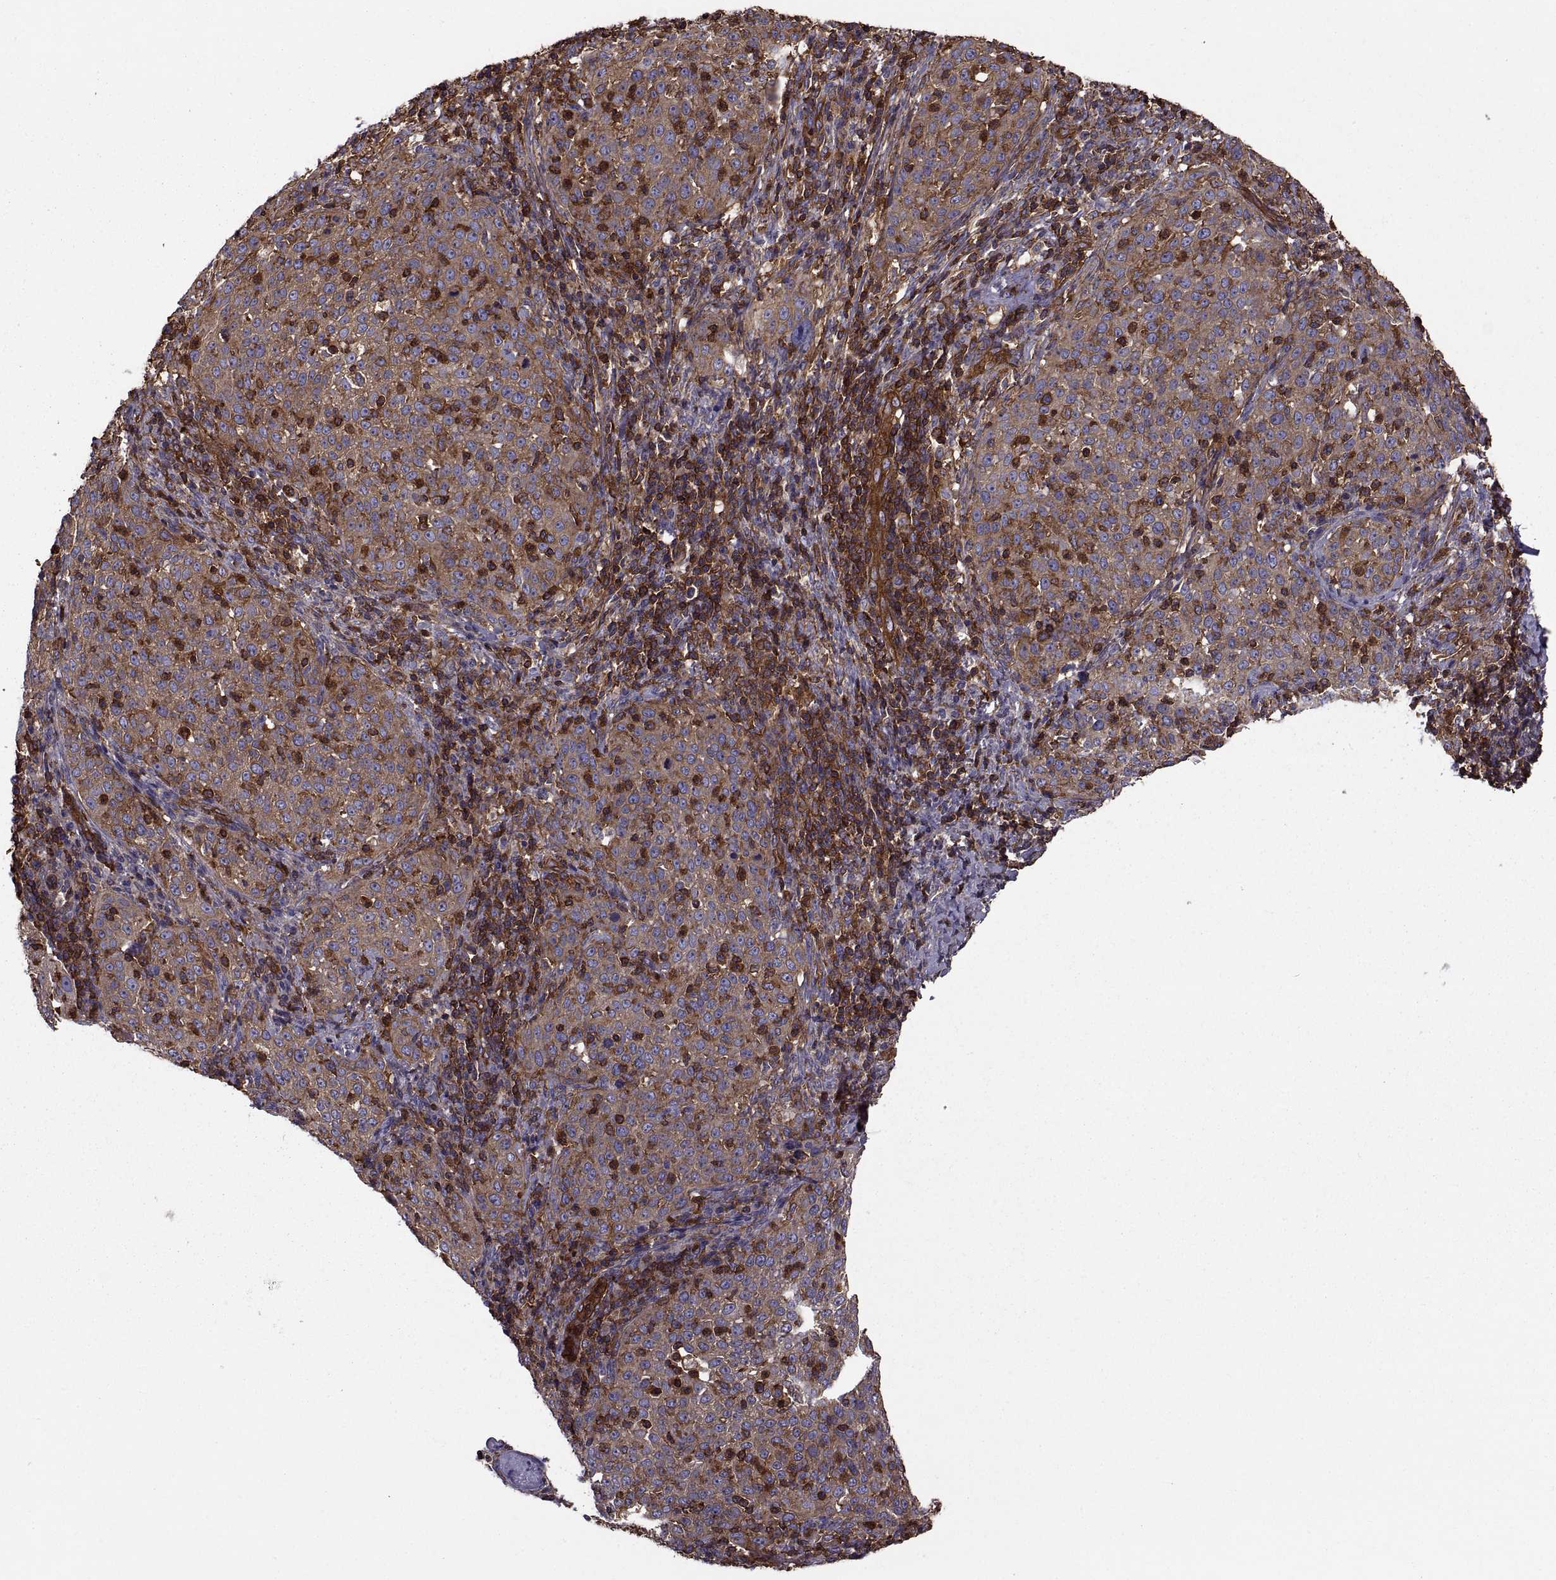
{"staining": {"intensity": "moderate", "quantity": ">75%", "location": "cytoplasmic/membranous"}, "tissue": "cervical cancer", "cell_type": "Tumor cells", "image_type": "cancer", "snomed": [{"axis": "morphology", "description": "Squamous cell carcinoma, NOS"}, {"axis": "topography", "description": "Cervix"}], "caption": "Immunohistochemistry histopathology image of neoplastic tissue: human cervical cancer (squamous cell carcinoma) stained using immunohistochemistry shows medium levels of moderate protein expression localized specifically in the cytoplasmic/membranous of tumor cells, appearing as a cytoplasmic/membranous brown color.", "gene": "MYH9", "patient": {"sex": "female", "age": 51}}